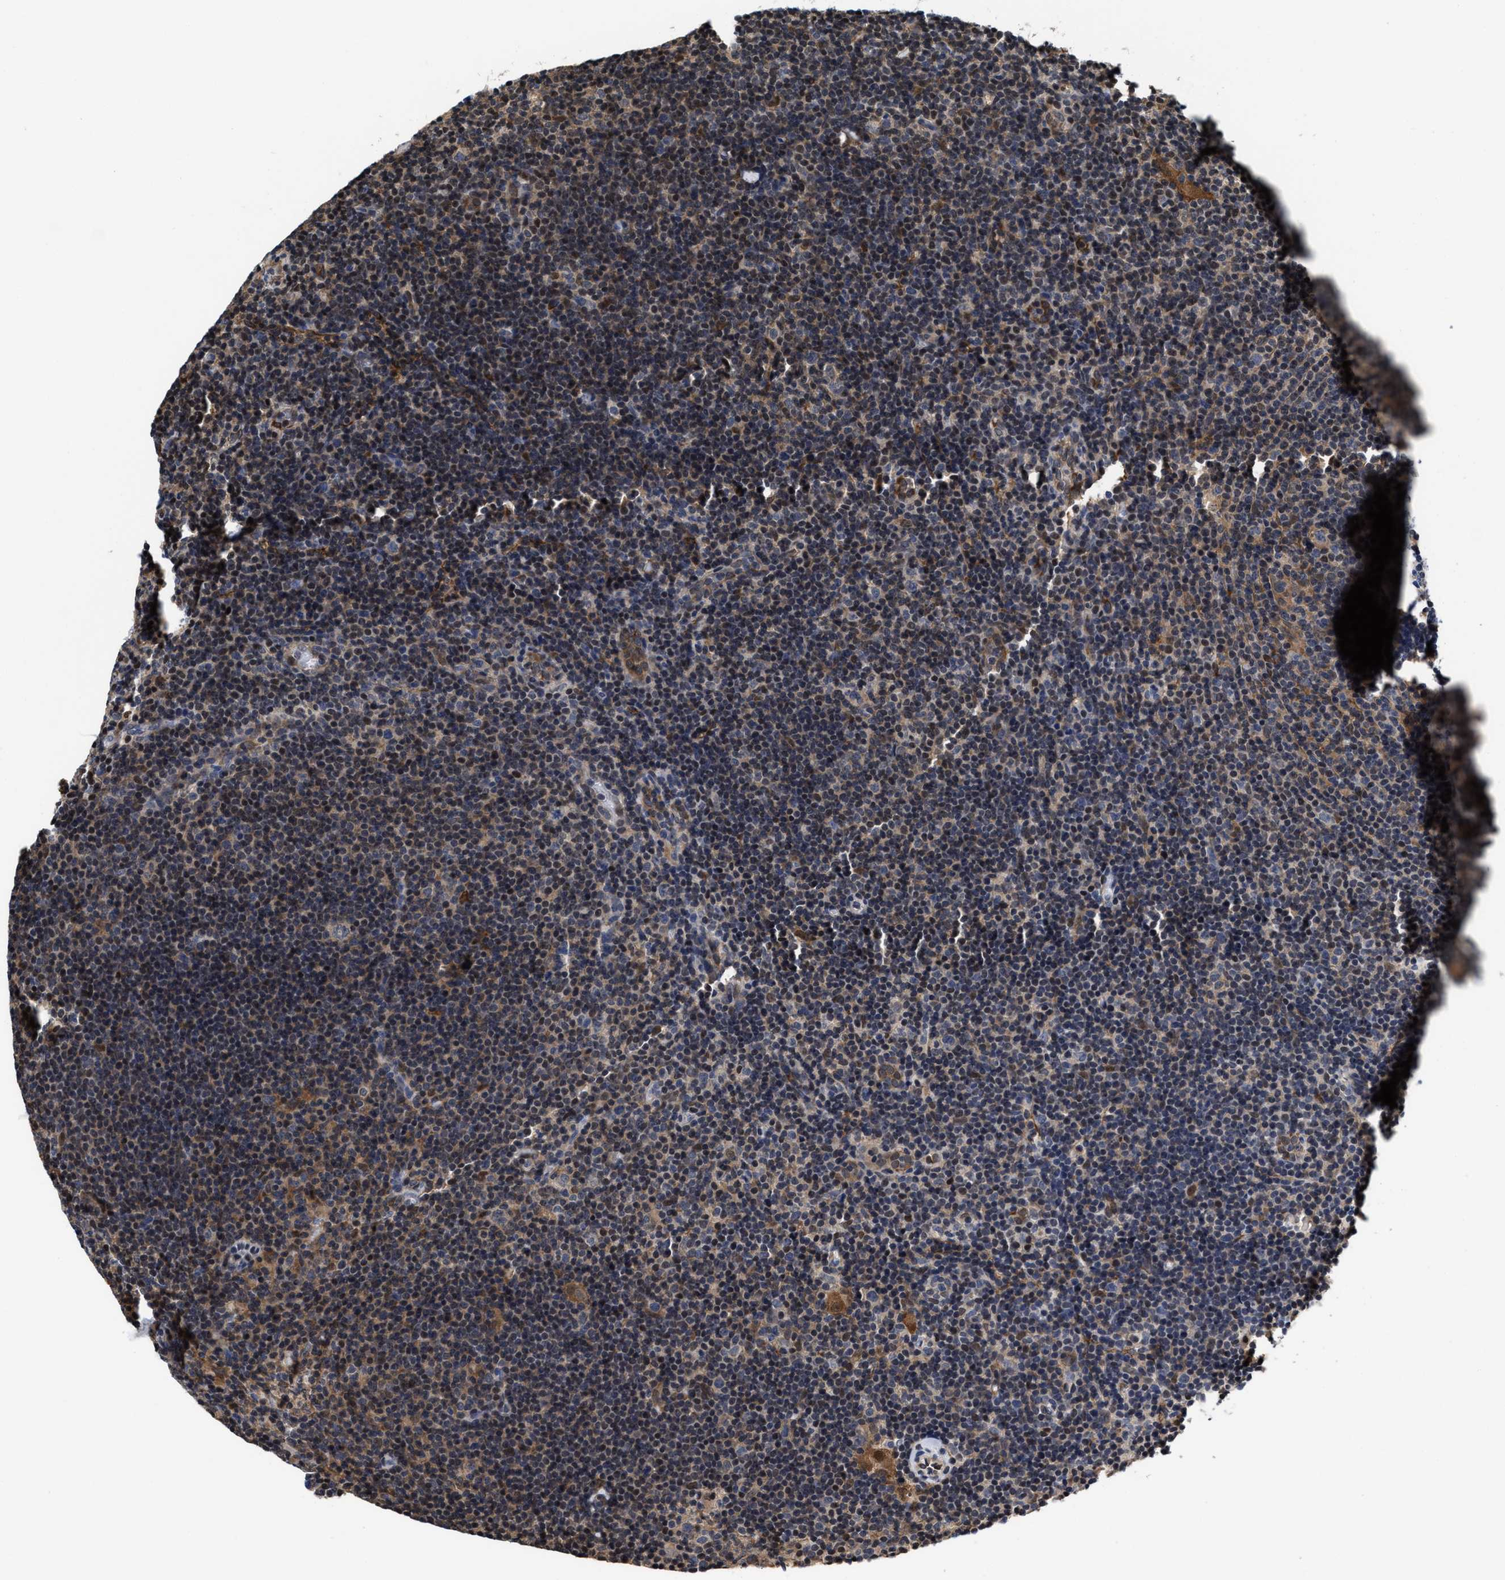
{"staining": {"intensity": "moderate", "quantity": "<25%", "location": "cytoplasmic/membranous,nuclear"}, "tissue": "lymphoma", "cell_type": "Tumor cells", "image_type": "cancer", "snomed": [{"axis": "morphology", "description": "Hodgkin's disease, NOS"}, {"axis": "topography", "description": "Lymph node"}], "caption": "The image shows staining of lymphoma, revealing moderate cytoplasmic/membranous and nuclear protein positivity (brown color) within tumor cells.", "gene": "KIF12", "patient": {"sex": "female", "age": 57}}